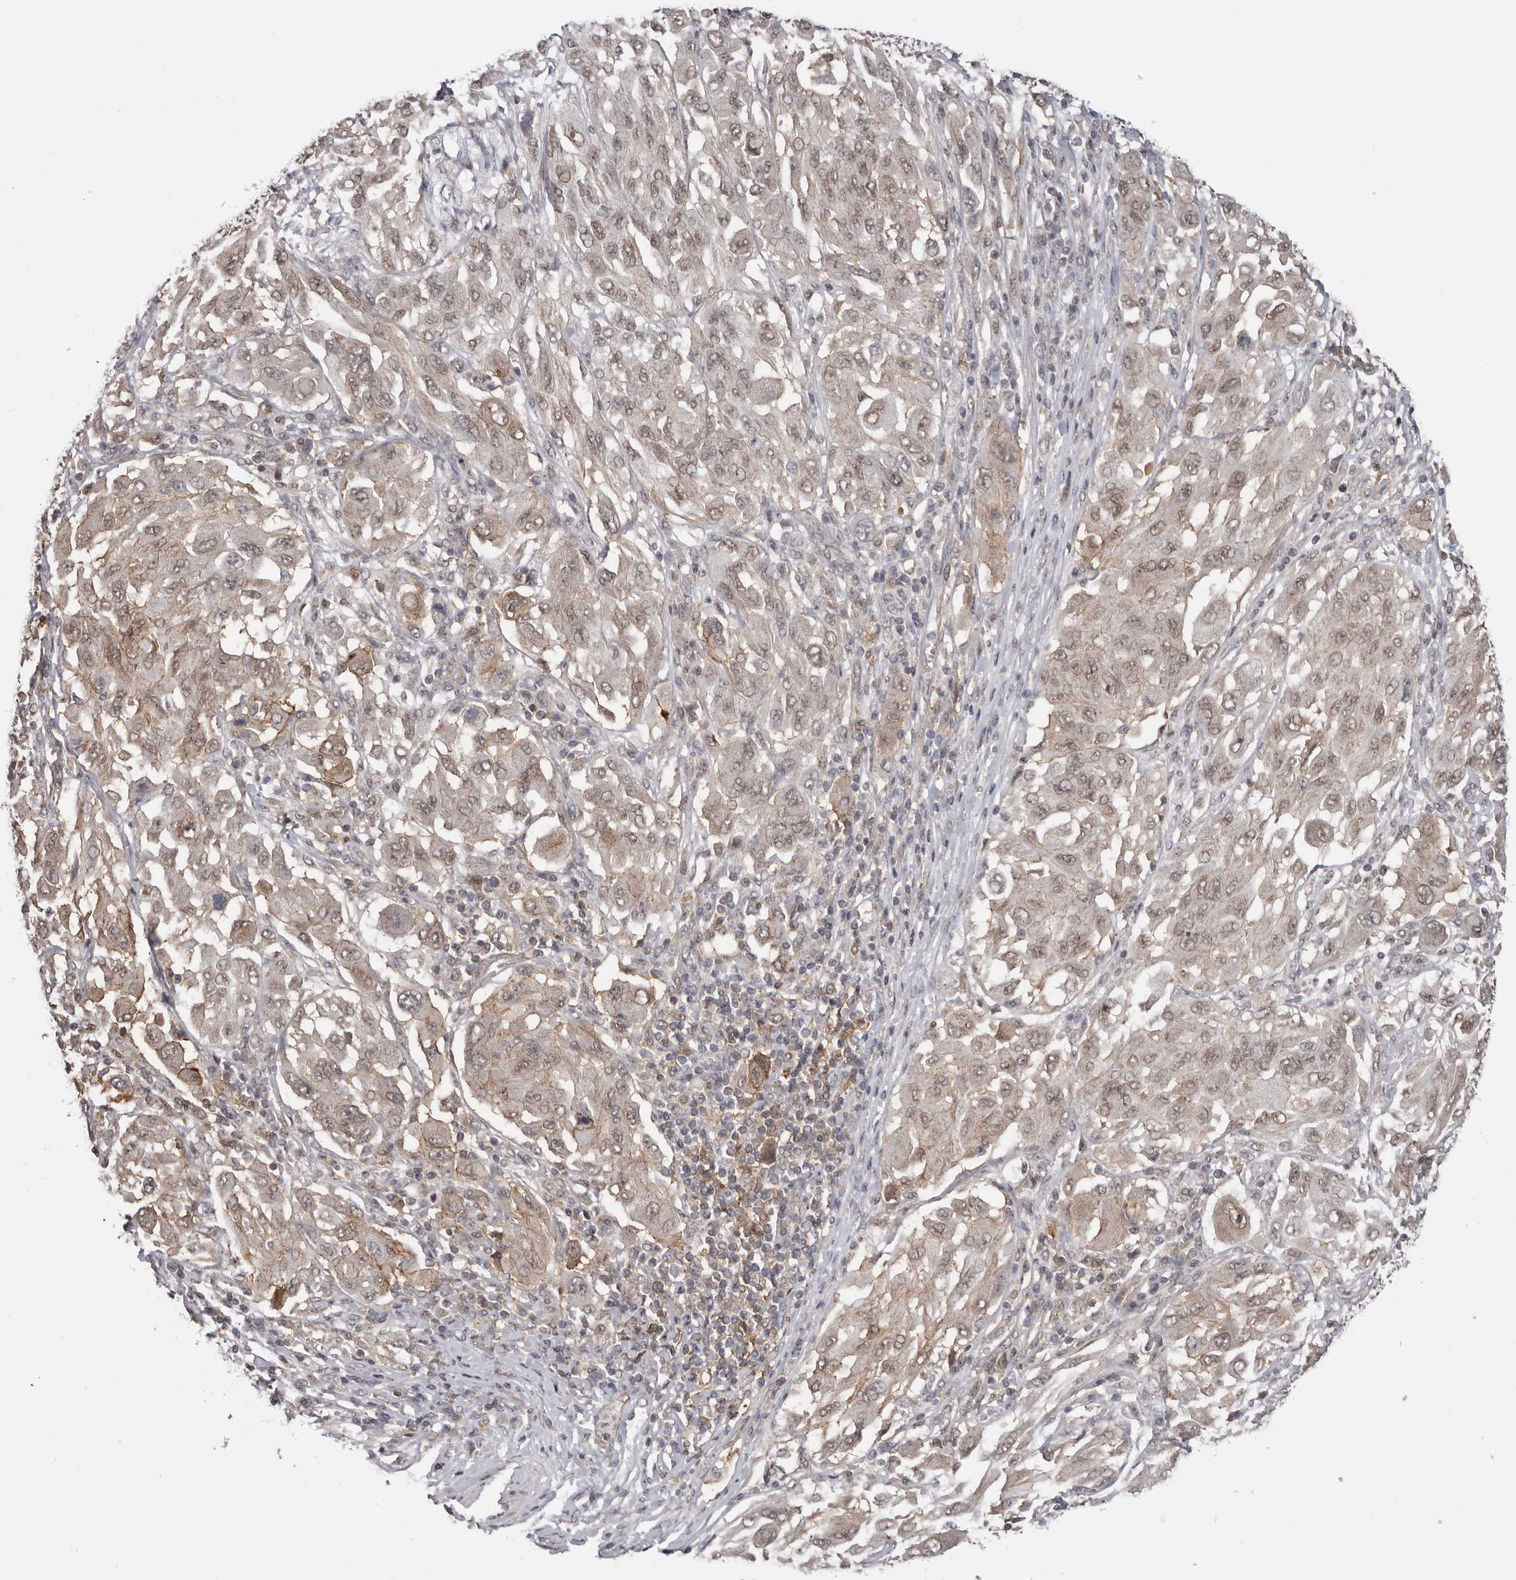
{"staining": {"intensity": "weak", "quantity": ">75%", "location": "cytoplasmic/membranous,nuclear"}, "tissue": "melanoma", "cell_type": "Tumor cells", "image_type": "cancer", "snomed": [{"axis": "morphology", "description": "Malignant melanoma, NOS"}, {"axis": "topography", "description": "Skin"}], "caption": "This photomicrograph demonstrates immunohistochemistry staining of human melanoma, with low weak cytoplasmic/membranous and nuclear positivity in approximately >75% of tumor cells.", "gene": "MOGAT2", "patient": {"sex": "female", "age": 91}}